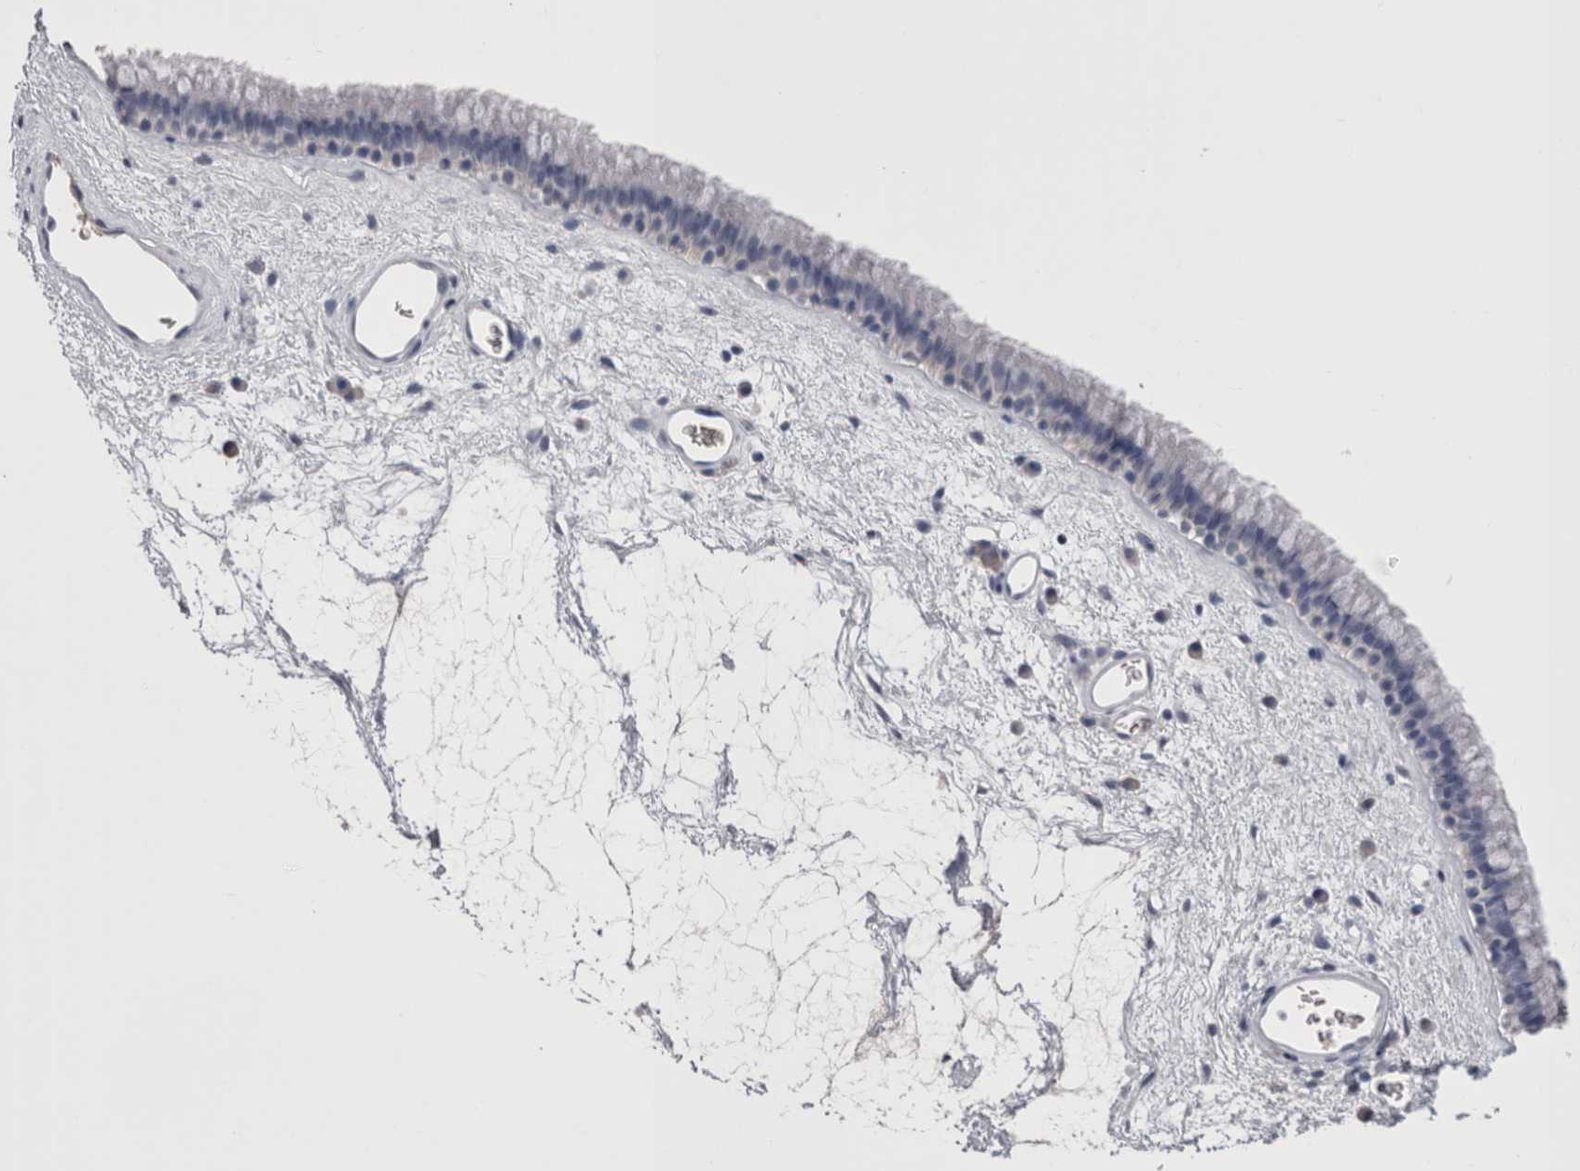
{"staining": {"intensity": "negative", "quantity": "none", "location": "none"}, "tissue": "nasopharynx", "cell_type": "Respiratory epithelial cells", "image_type": "normal", "snomed": [{"axis": "morphology", "description": "Normal tissue, NOS"}, {"axis": "morphology", "description": "Inflammation, NOS"}, {"axis": "topography", "description": "Nasopharynx"}], "caption": "Histopathology image shows no protein positivity in respiratory epithelial cells of normal nasopharynx.", "gene": "CDHR5", "patient": {"sex": "male", "age": 48}}